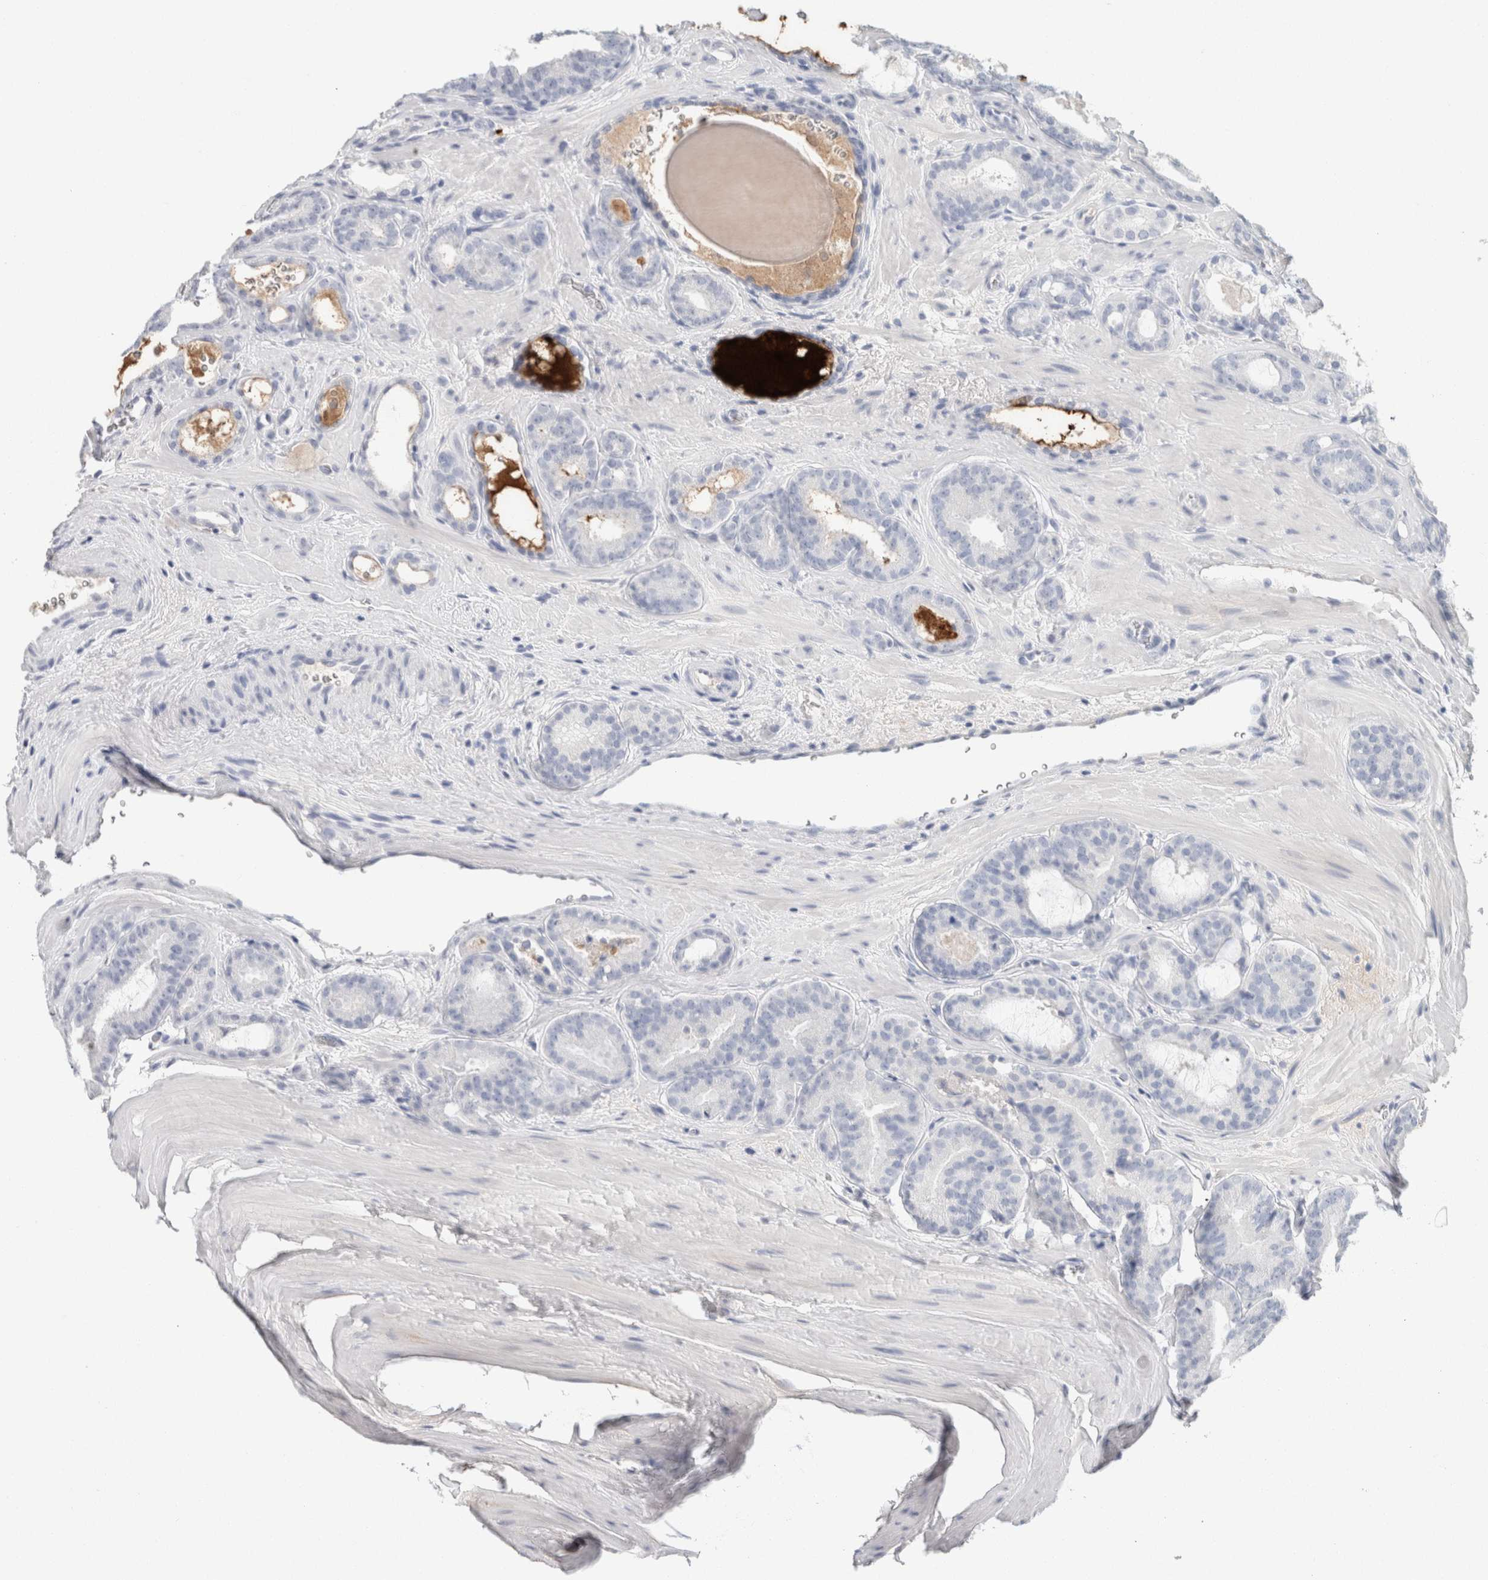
{"staining": {"intensity": "negative", "quantity": "none", "location": "none"}, "tissue": "prostate cancer", "cell_type": "Tumor cells", "image_type": "cancer", "snomed": [{"axis": "morphology", "description": "Adenocarcinoma, High grade"}, {"axis": "topography", "description": "Prostate"}], "caption": "Immunohistochemical staining of human prostate cancer (high-grade adenocarcinoma) reveals no significant expression in tumor cells.", "gene": "IL6", "patient": {"sex": "male", "age": 60}}